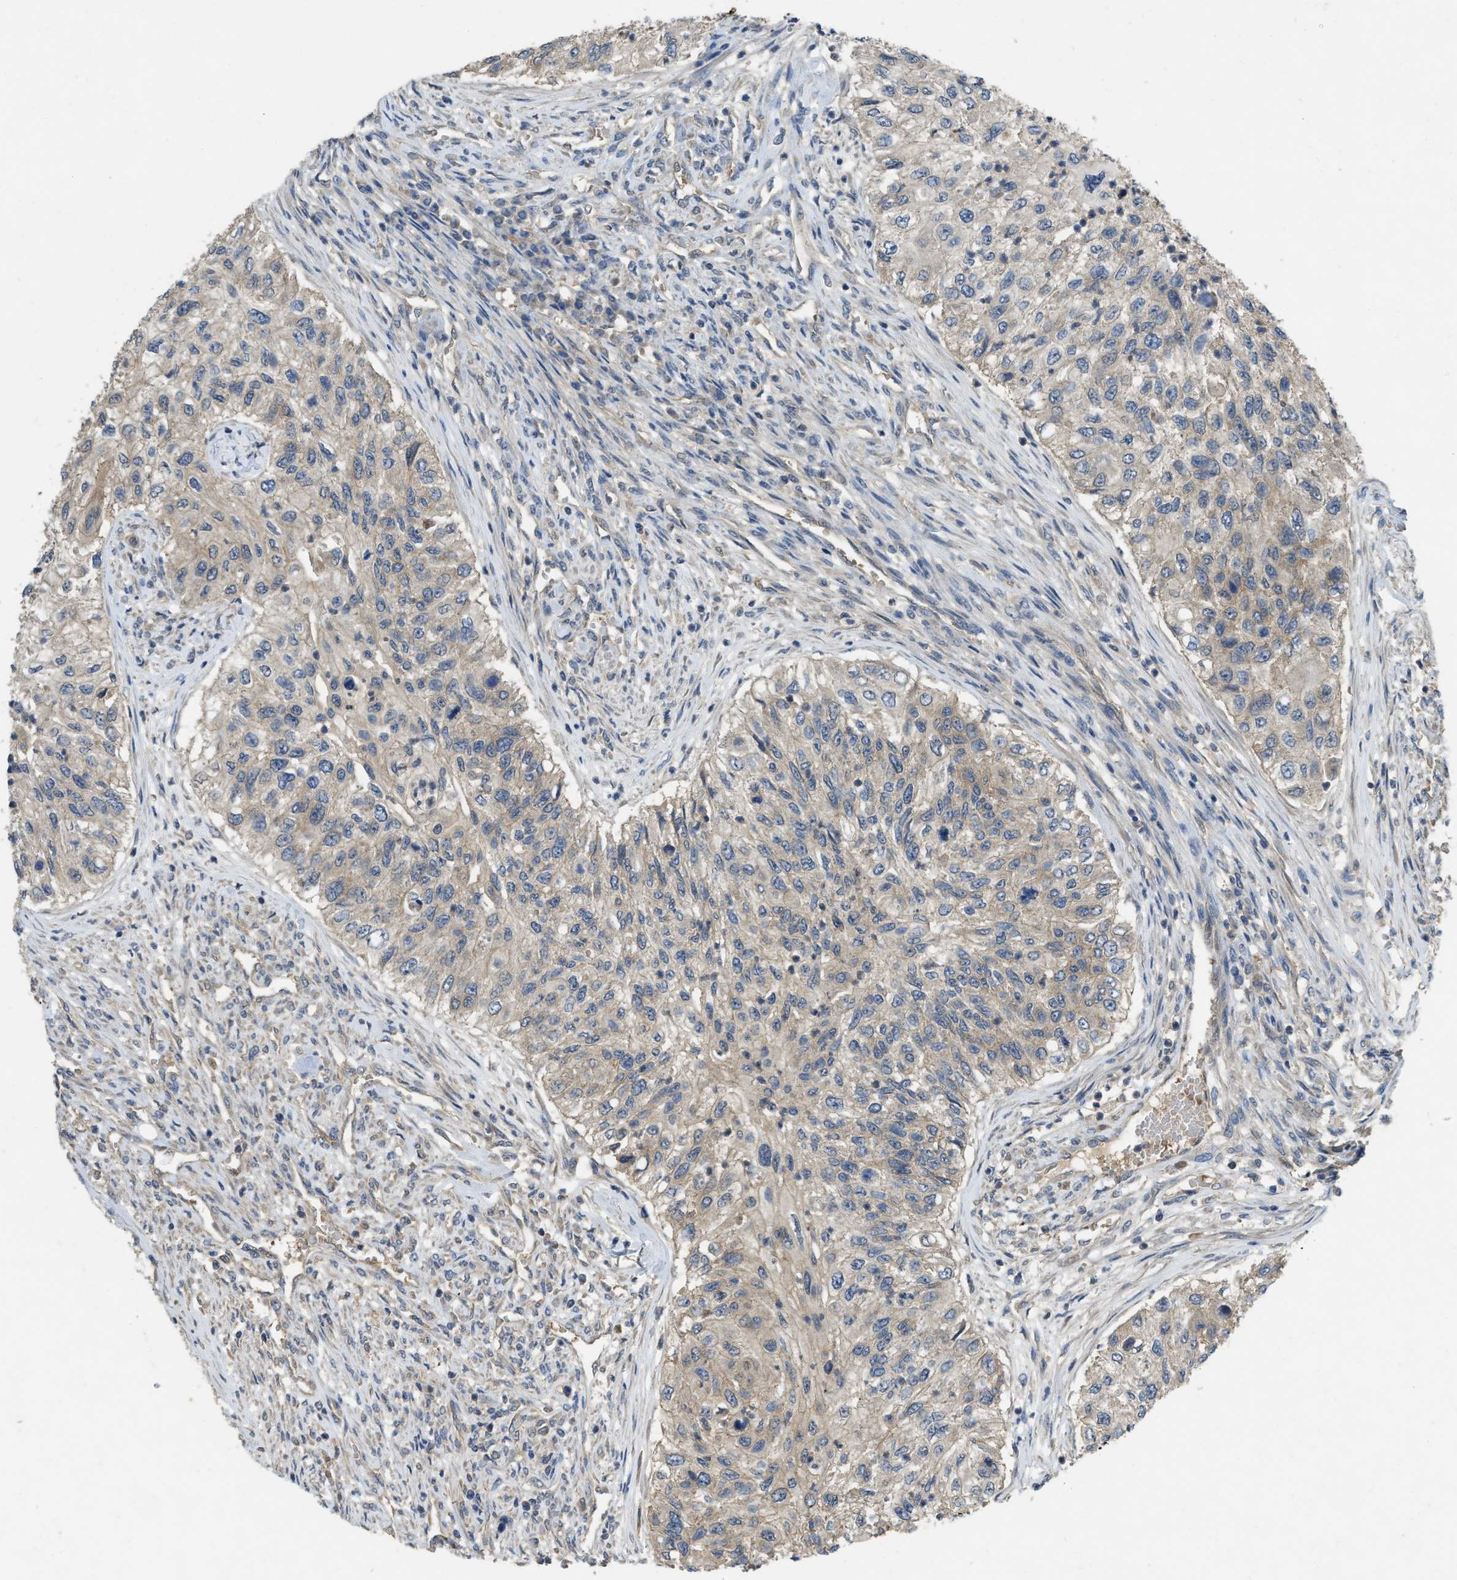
{"staining": {"intensity": "negative", "quantity": "none", "location": "none"}, "tissue": "urothelial cancer", "cell_type": "Tumor cells", "image_type": "cancer", "snomed": [{"axis": "morphology", "description": "Urothelial carcinoma, High grade"}, {"axis": "topography", "description": "Urinary bladder"}], "caption": "The photomicrograph exhibits no significant expression in tumor cells of urothelial carcinoma (high-grade).", "gene": "PPP3CA", "patient": {"sex": "female", "age": 60}}